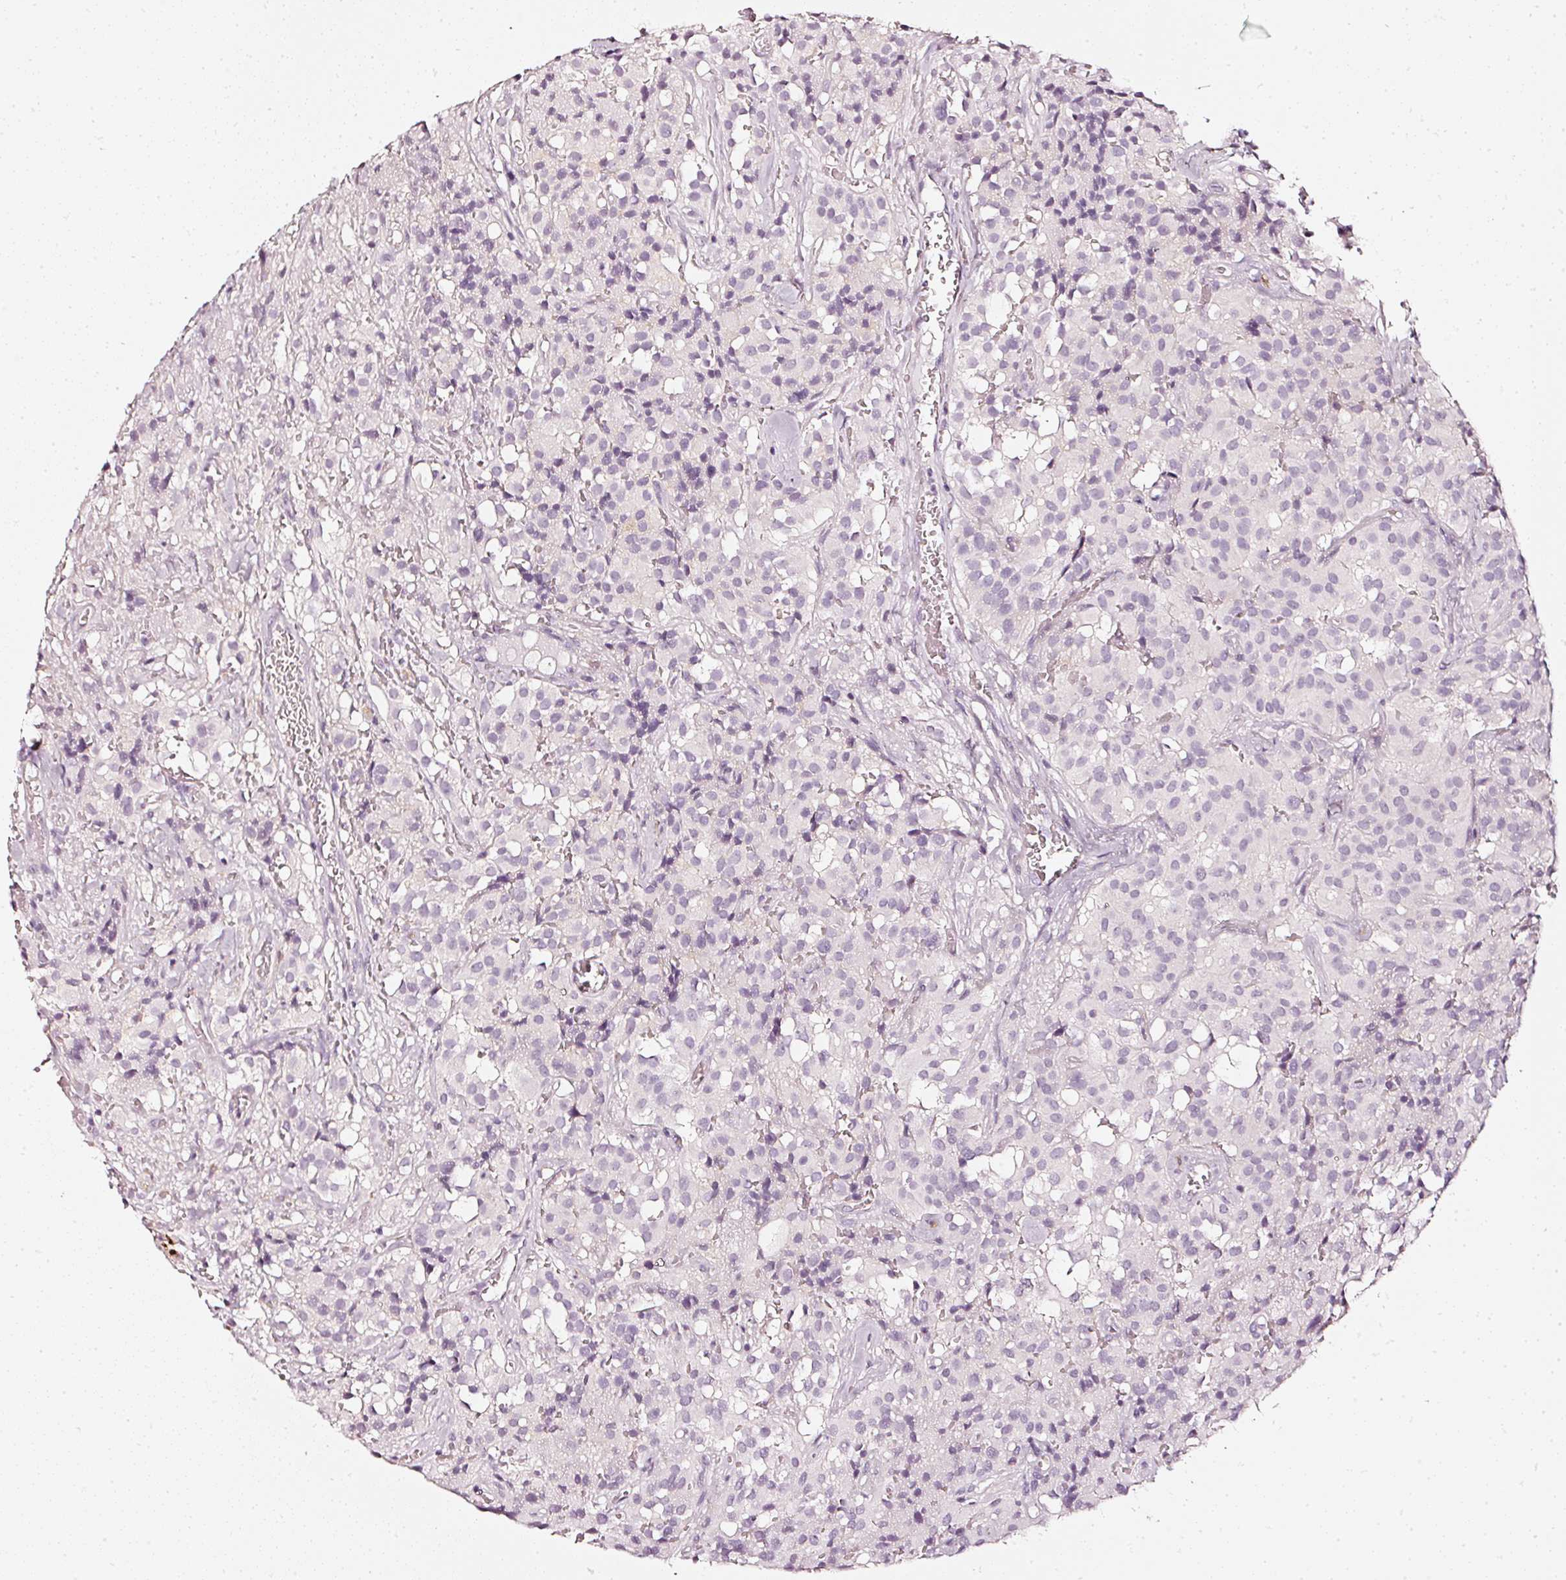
{"staining": {"intensity": "negative", "quantity": "none", "location": "none"}, "tissue": "glioma", "cell_type": "Tumor cells", "image_type": "cancer", "snomed": [{"axis": "morphology", "description": "Glioma, malignant, Low grade"}, {"axis": "topography", "description": "Brain"}], "caption": "This image is of glioma stained with IHC to label a protein in brown with the nuclei are counter-stained blue. There is no staining in tumor cells.", "gene": "CNP", "patient": {"sex": "male", "age": 42}}